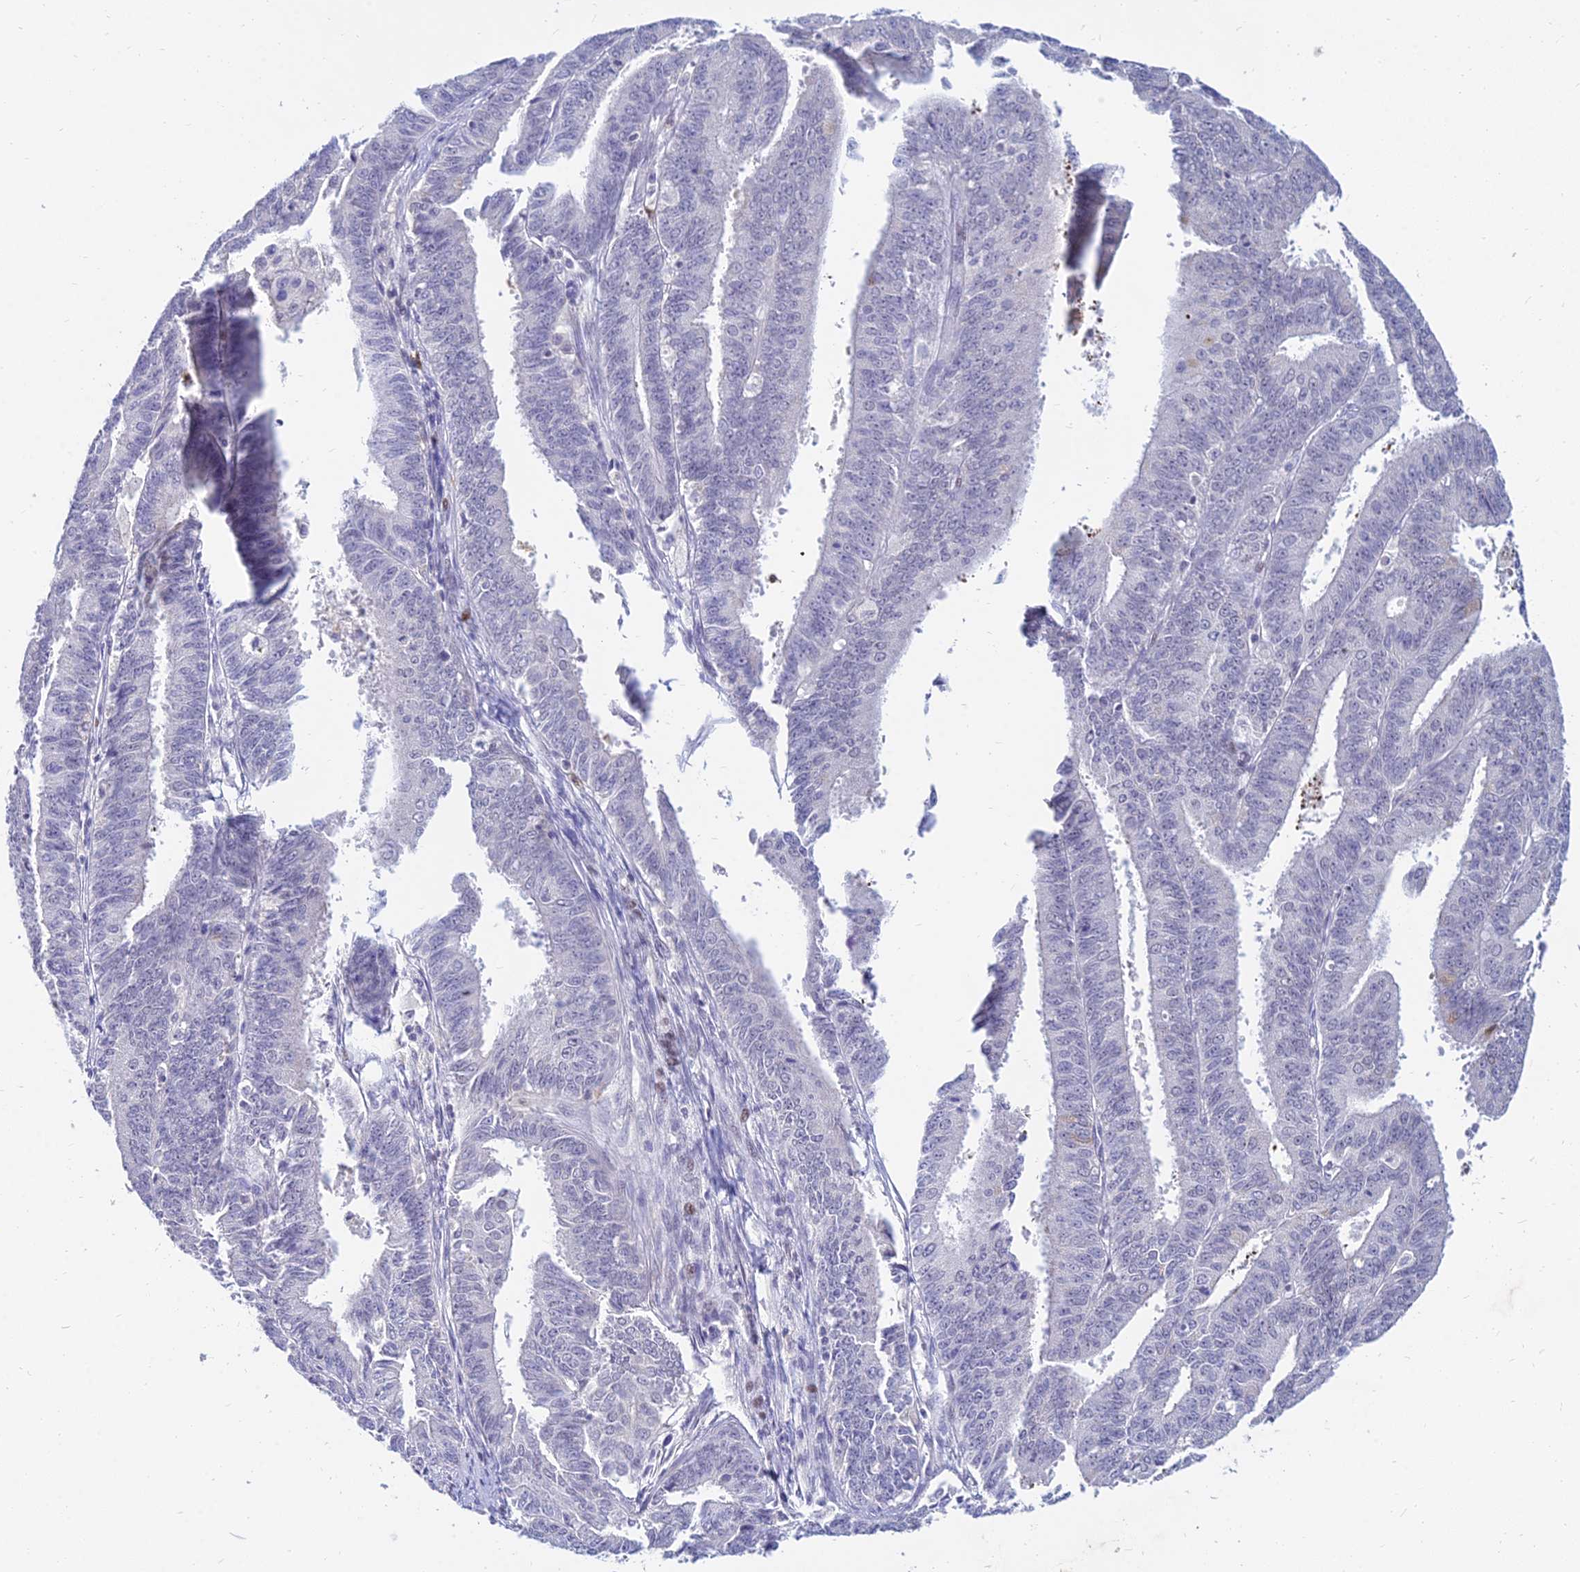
{"staining": {"intensity": "negative", "quantity": "none", "location": "none"}, "tissue": "endometrial cancer", "cell_type": "Tumor cells", "image_type": "cancer", "snomed": [{"axis": "morphology", "description": "Adenocarcinoma, NOS"}, {"axis": "topography", "description": "Endometrium"}], "caption": "This is an immunohistochemistry histopathology image of human adenocarcinoma (endometrial). There is no expression in tumor cells.", "gene": "GOLGA6D", "patient": {"sex": "female", "age": 73}}